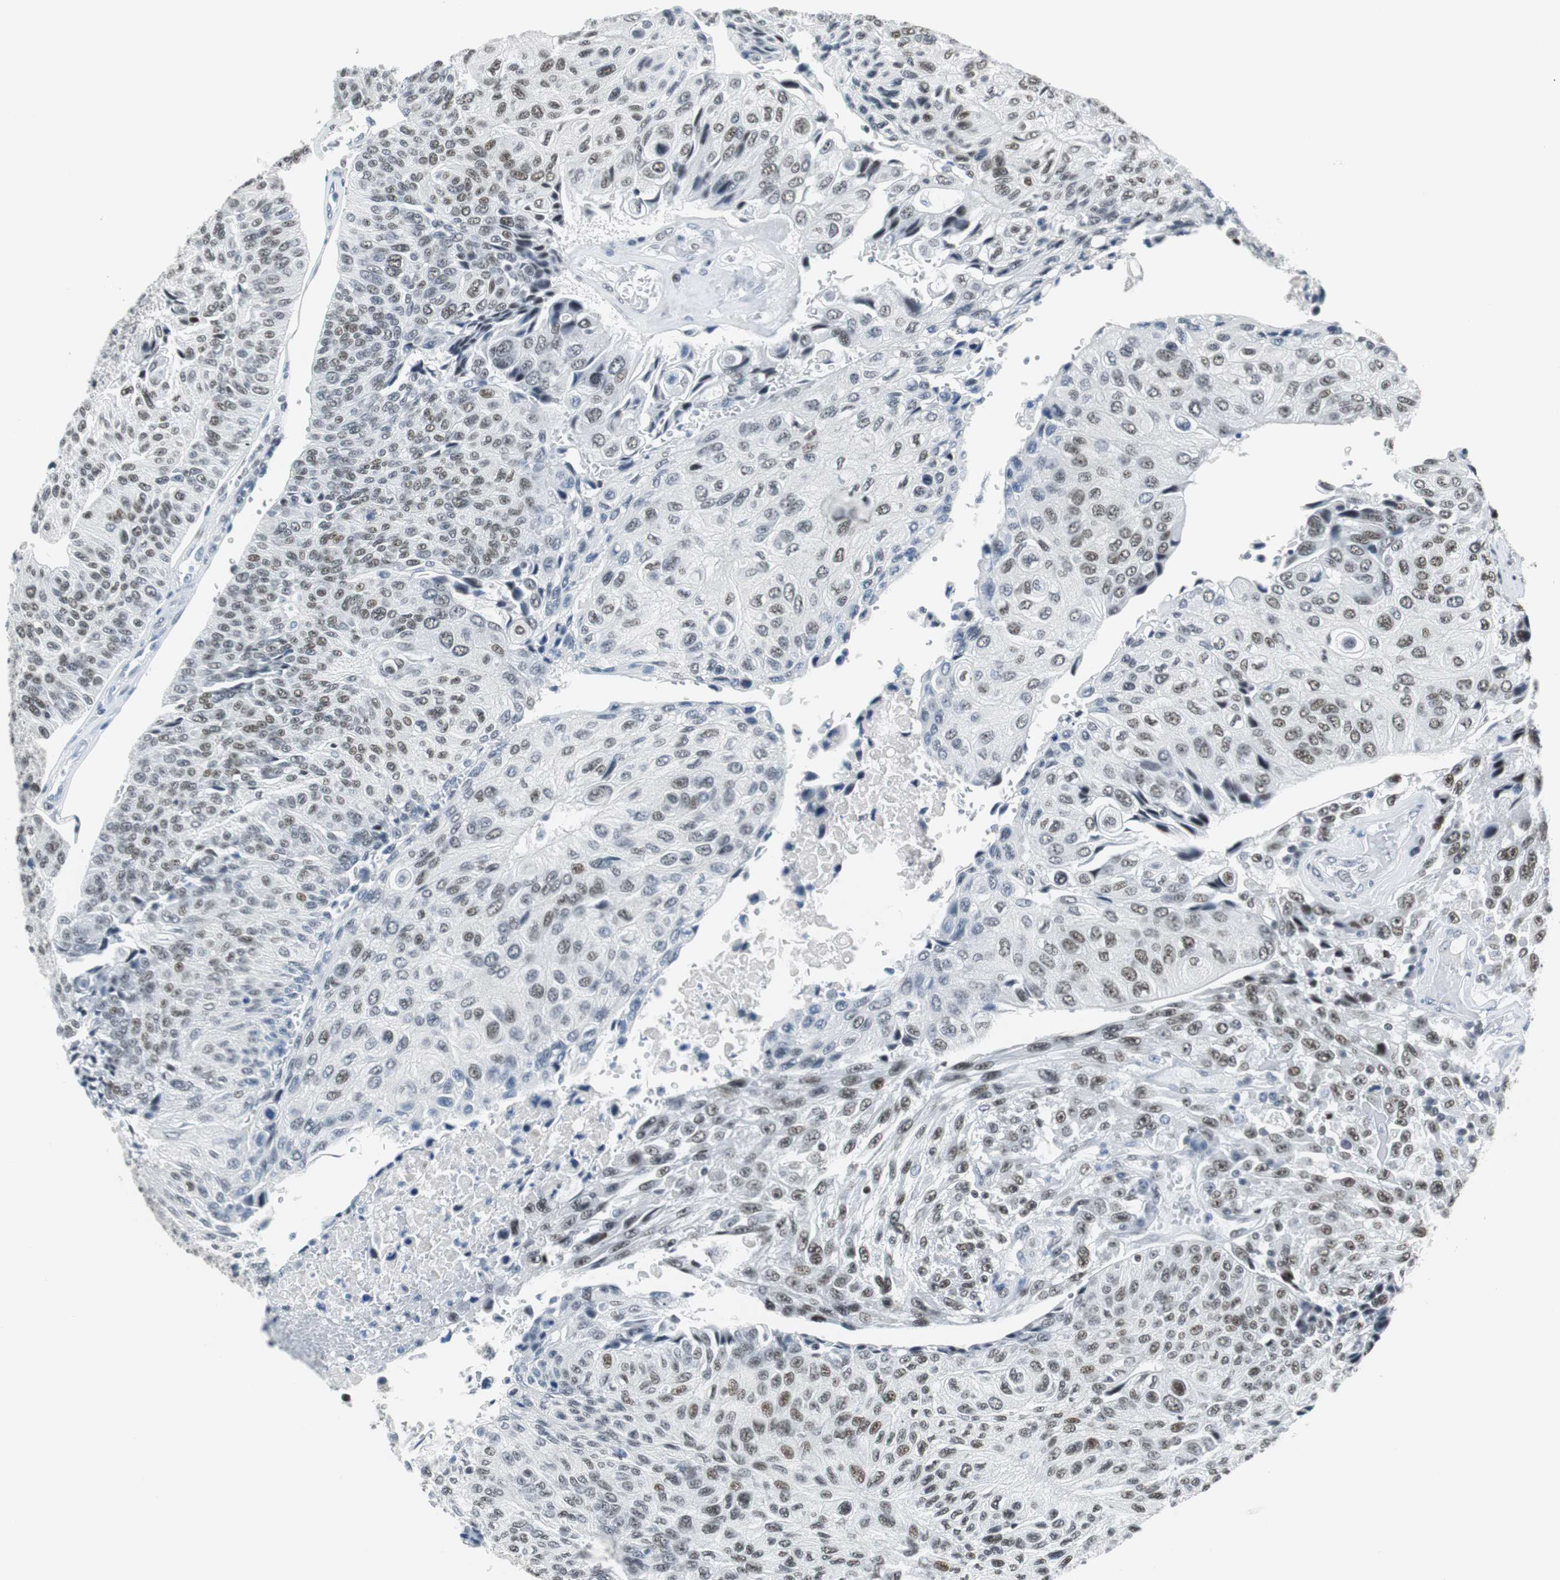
{"staining": {"intensity": "moderate", "quantity": "25%-75%", "location": "nuclear"}, "tissue": "urothelial cancer", "cell_type": "Tumor cells", "image_type": "cancer", "snomed": [{"axis": "morphology", "description": "Urothelial carcinoma, High grade"}, {"axis": "topography", "description": "Urinary bladder"}], "caption": "An IHC image of neoplastic tissue is shown. Protein staining in brown shows moderate nuclear positivity in high-grade urothelial carcinoma within tumor cells.", "gene": "HDAC3", "patient": {"sex": "male", "age": 66}}